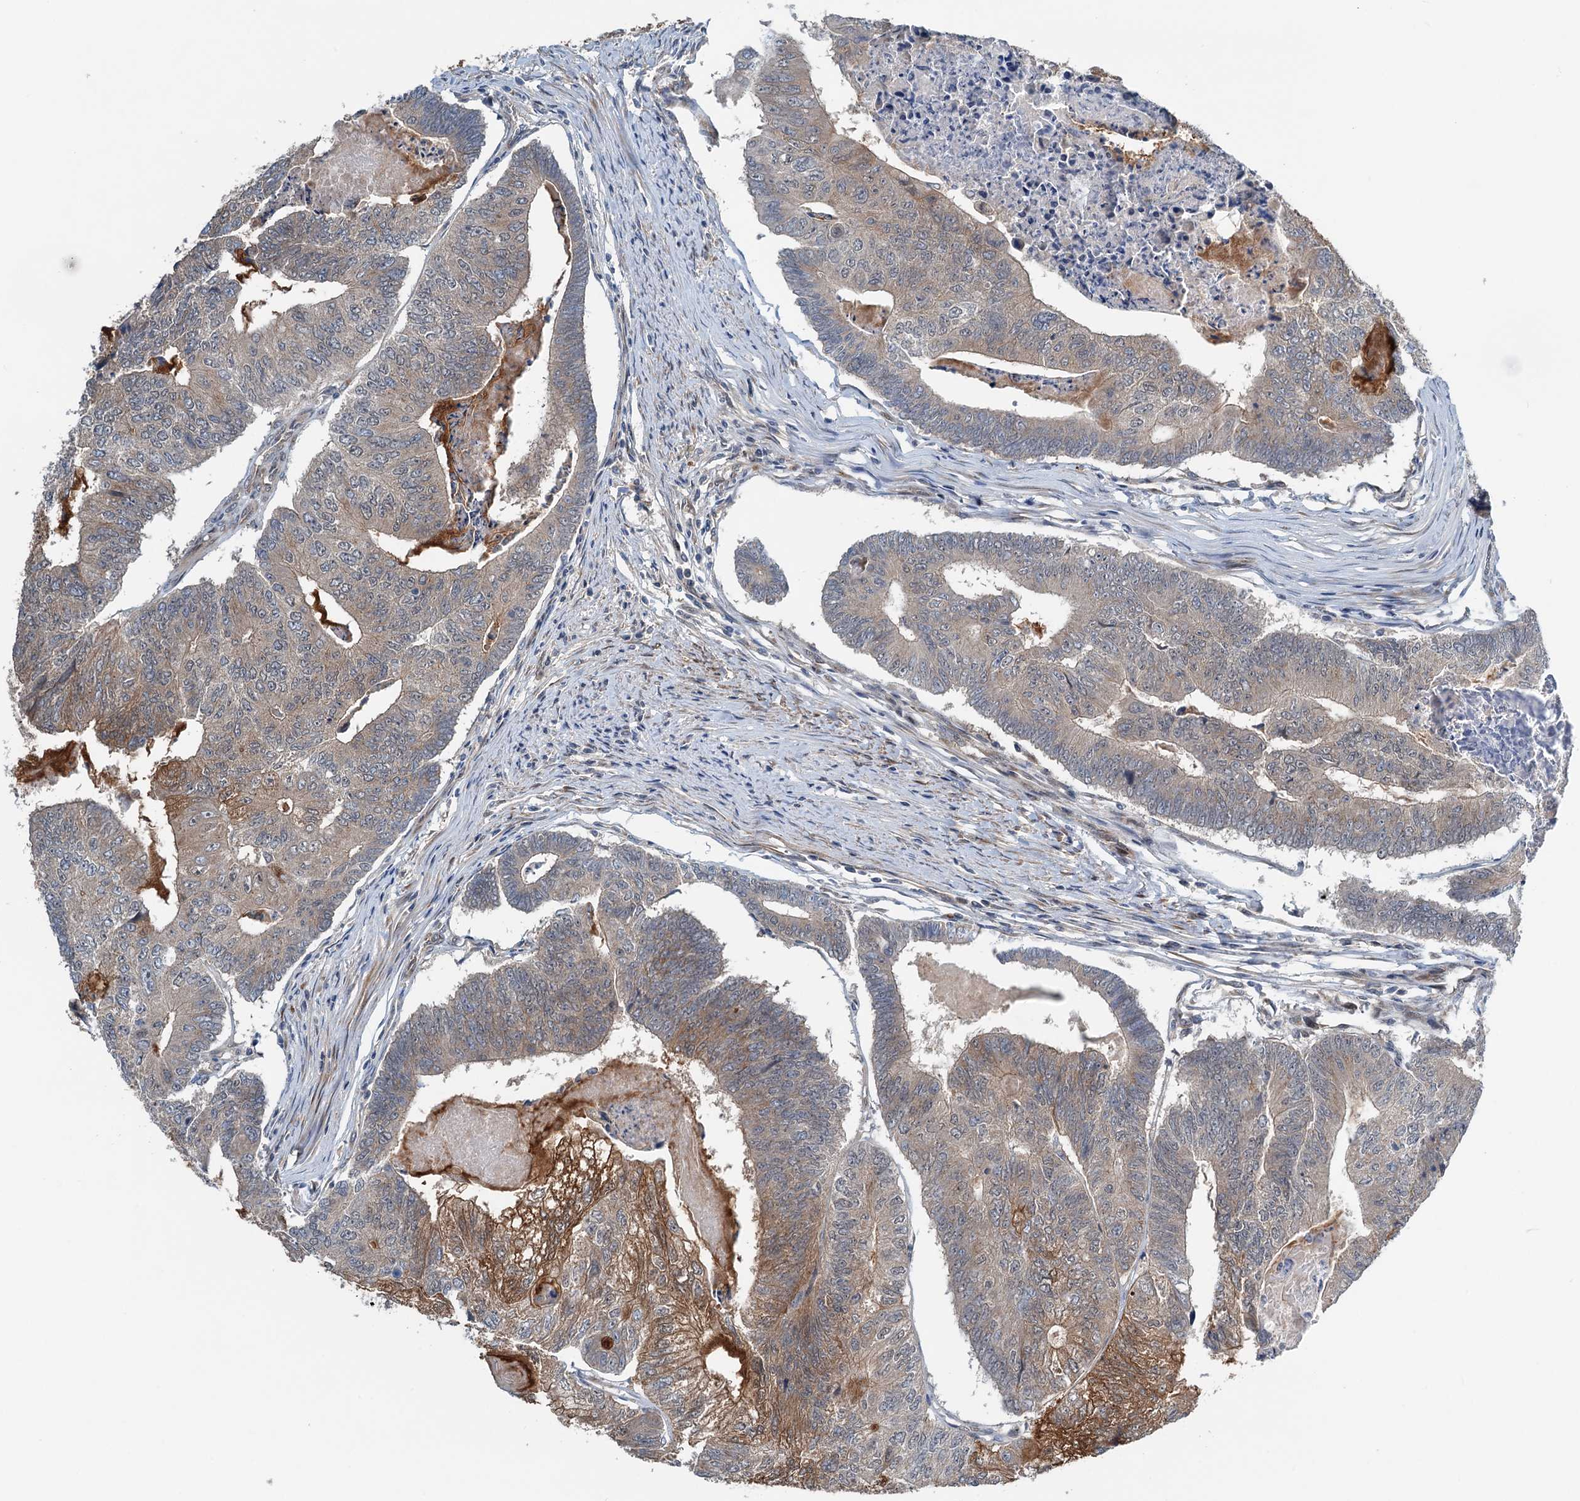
{"staining": {"intensity": "moderate", "quantity": "<25%", "location": "cytoplasmic/membranous"}, "tissue": "colorectal cancer", "cell_type": "Tumor cells", "image_type": "cancer", "snomed": [{"axis": "morphology", "description": "Adenocarcinoma, NOS"}, {"axis": "topography", "description": "Colon"}], "caption": "Moderate cytoplasmic/membranous staining is seen in approximately <25% of tumor cells in colorectal adenocarcinoma.", "gene": "DYNC2I2", "patient": {"sex": "female", "age": 67}}